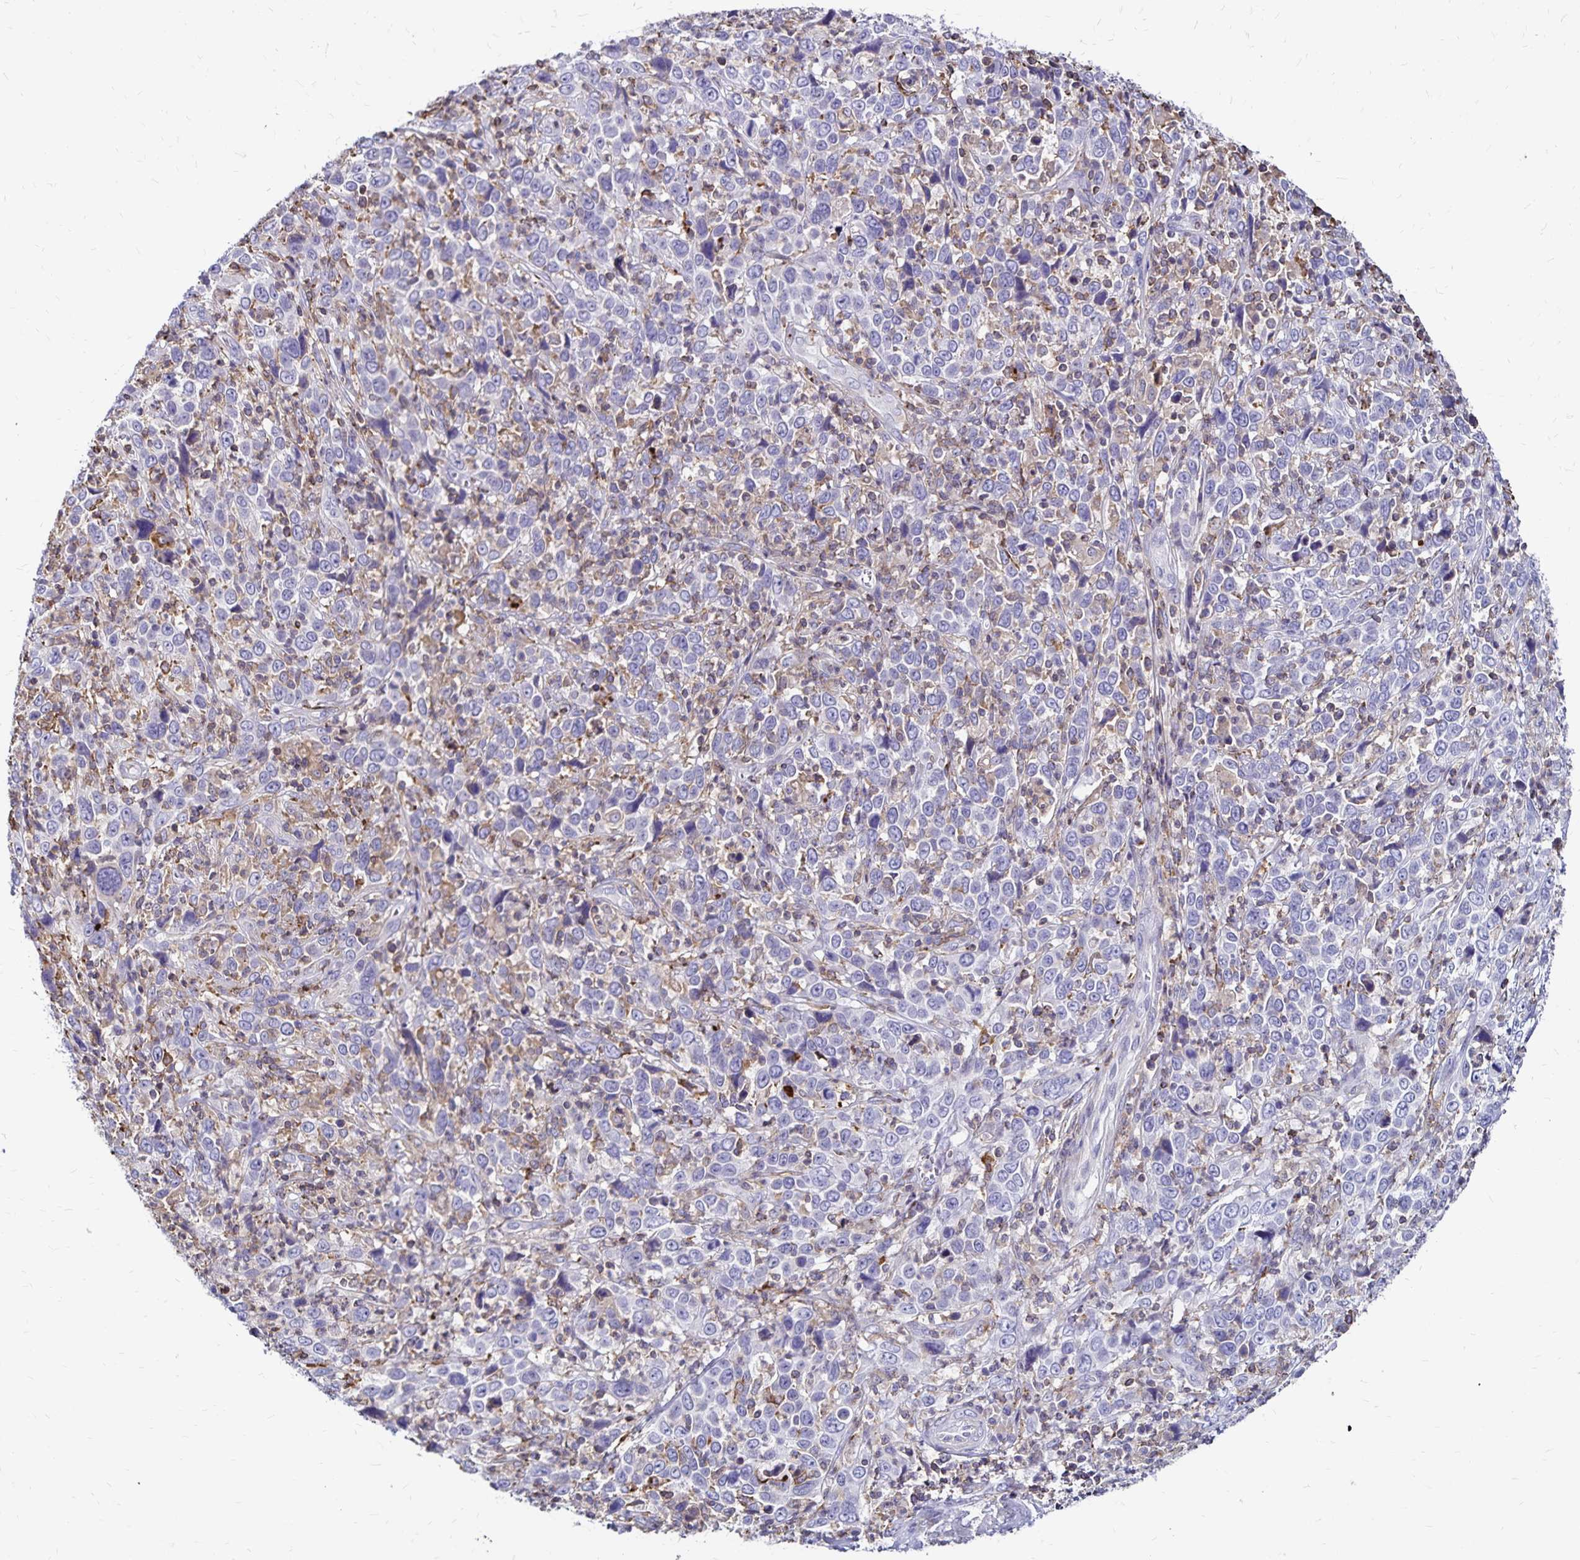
{"staining": {"intensity": "negative", "quantity": "none", "location": "none"}, "tissue": "cervical cancer", "cell_type": "Tumor cells", "image_type": "cancer", "snomed": [{"axis": "morphology", "description": "Squamous cell carcinoma, NOS"}, {"axis": "topography", "description": "Cervix"}], "caption": "Cervical cancer (squamous cell carcinoma) stained for a protein using immunohistochemistry reveals no expression tumor cells.", "gene": "NAGPA", "patient": {"sex": "female", "age": 46}}